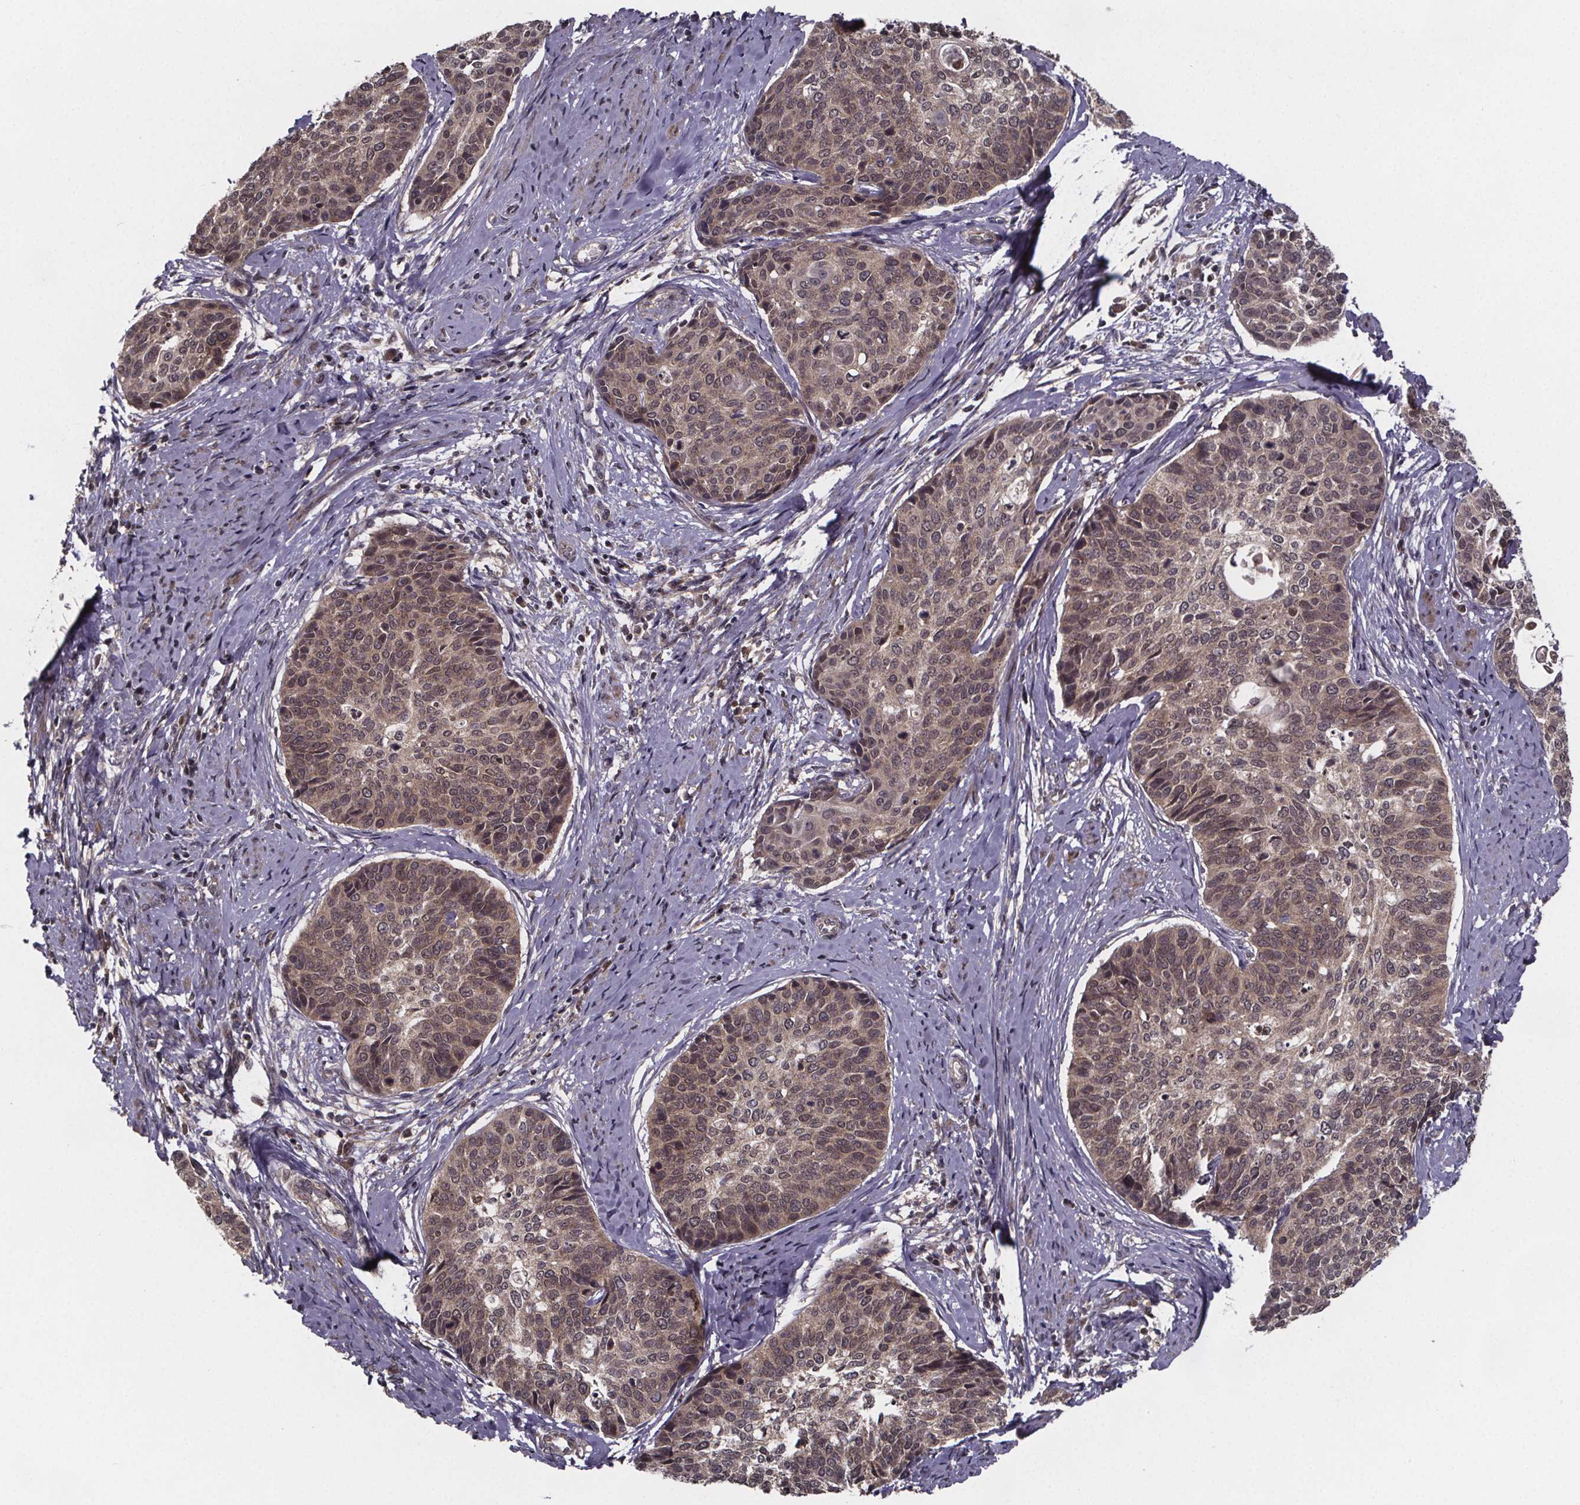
{"staining": {"intensity": "weak", "quantity": ">75%", "location": "cytoplasmic/membranous,nuclear"}, "tissue": "cervical cancer", "cell_type": "Tumor cells", "image_type": "cancer", "snomed": [{"axis": "morphology", "description": "Squamous cell carcinoma, NOS"}, {"axis": "topography", "description": "Cervix"}], "caption": "About >75% of tumor cells in human cervical squamous cell carcinoma exhibit weak cytoplasmic/membranous and nuclear protein positivity as visualized by brown immunohistochemical staining.", "gene": "FN3KRP", "patient": {"sex": "female", "age": 69}}